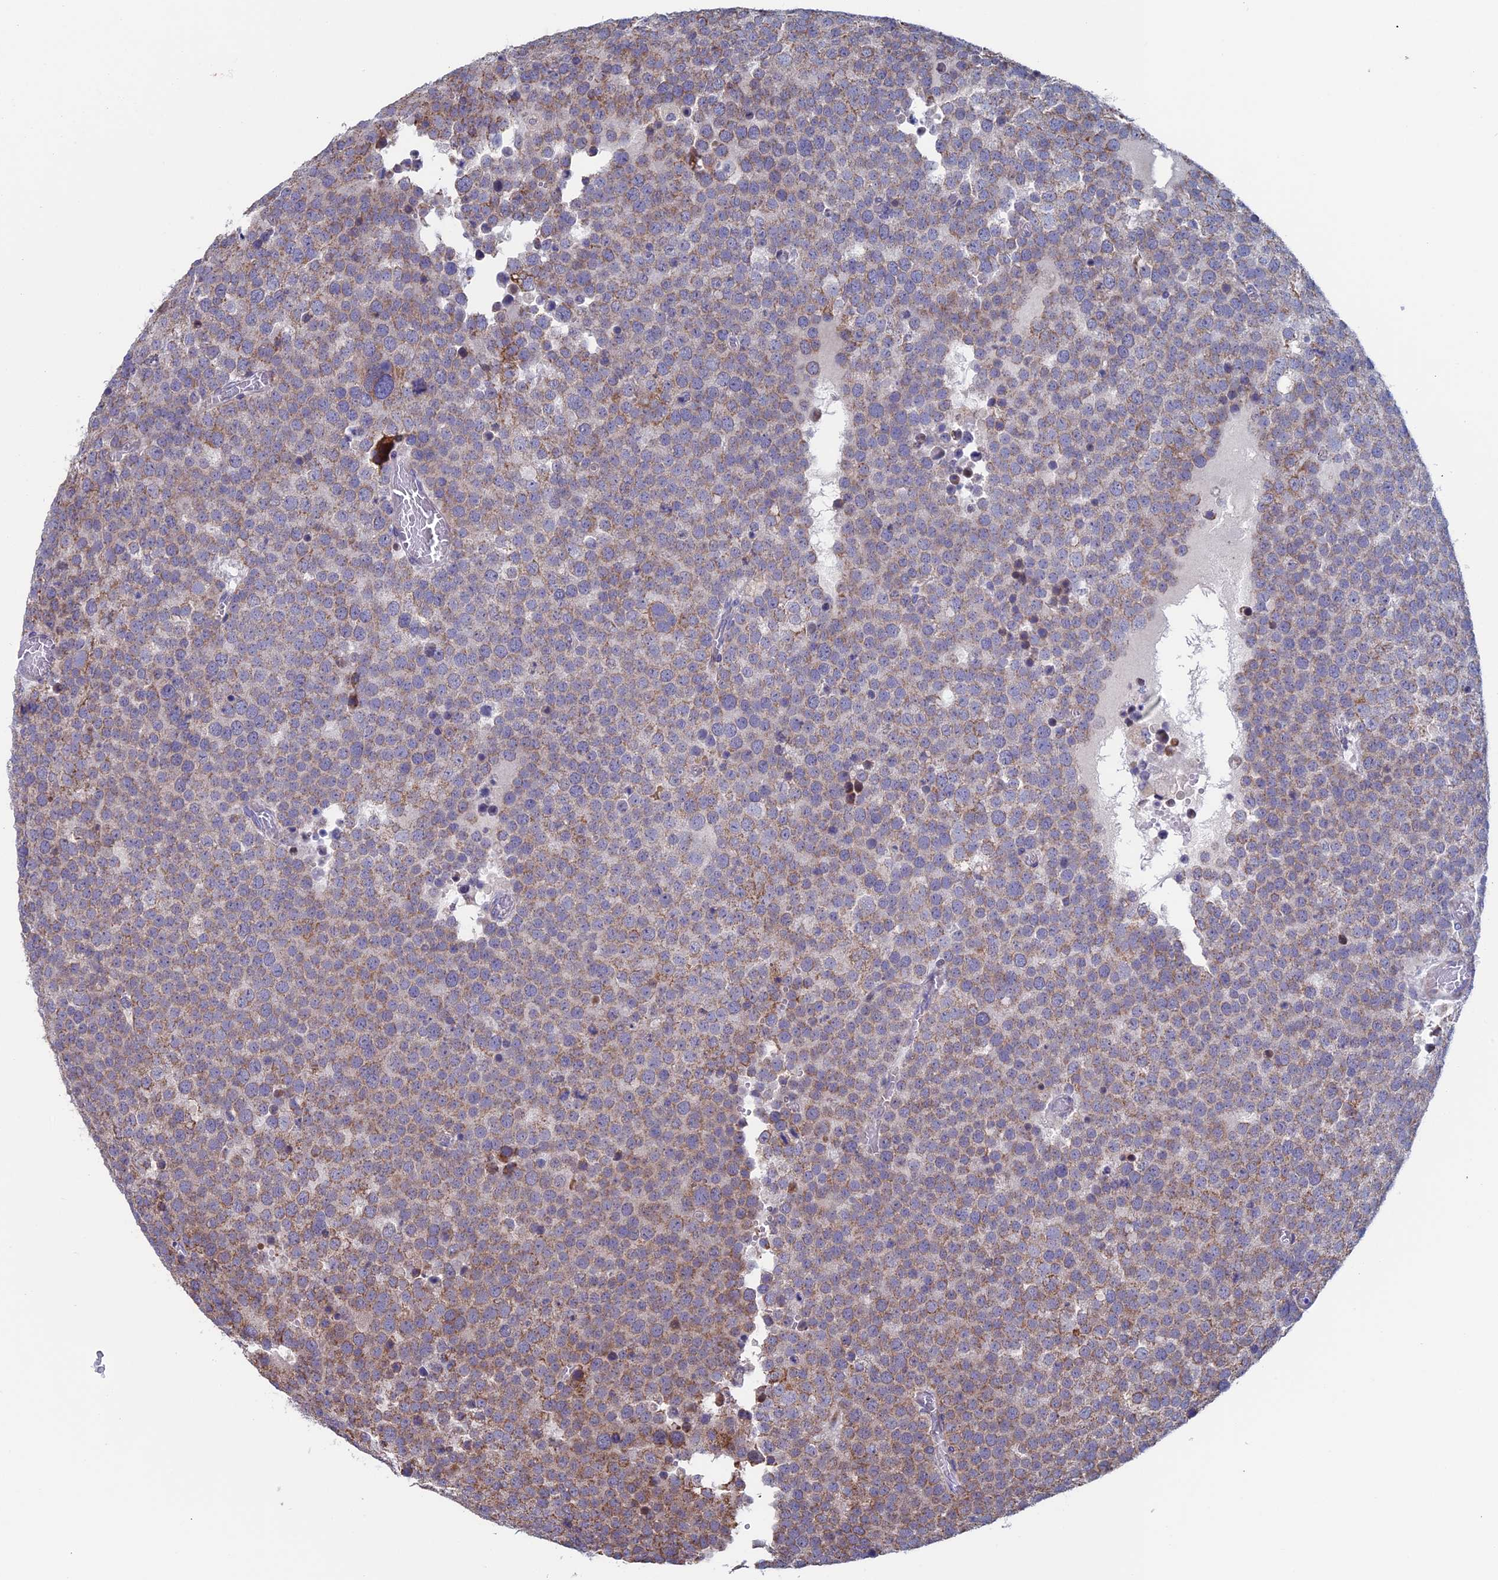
{"staining": {"intensity": "weak", "quantity": ">75%", "location": "cytoplasmic/membranous"}, "tissue": "testis cancer", "cell_type": "Tumor cells", "image_type": "cancer", "snomed": [{"axis": "morphology", "description": "Normal tissue, NOS"}, {"axis": "morphology", "description": "Seminoma, NOS"}, {"axis": "topography", "description": "Testis"}], "caption": "IHC image of human testis seminoma stained for a protein (brown), which shows low levels of weak cytoplasmic/membranous positivity in about >75% of tumor cells.", "gene": "NIBAN3", "patient": {"sex": "male", "age": 71}}